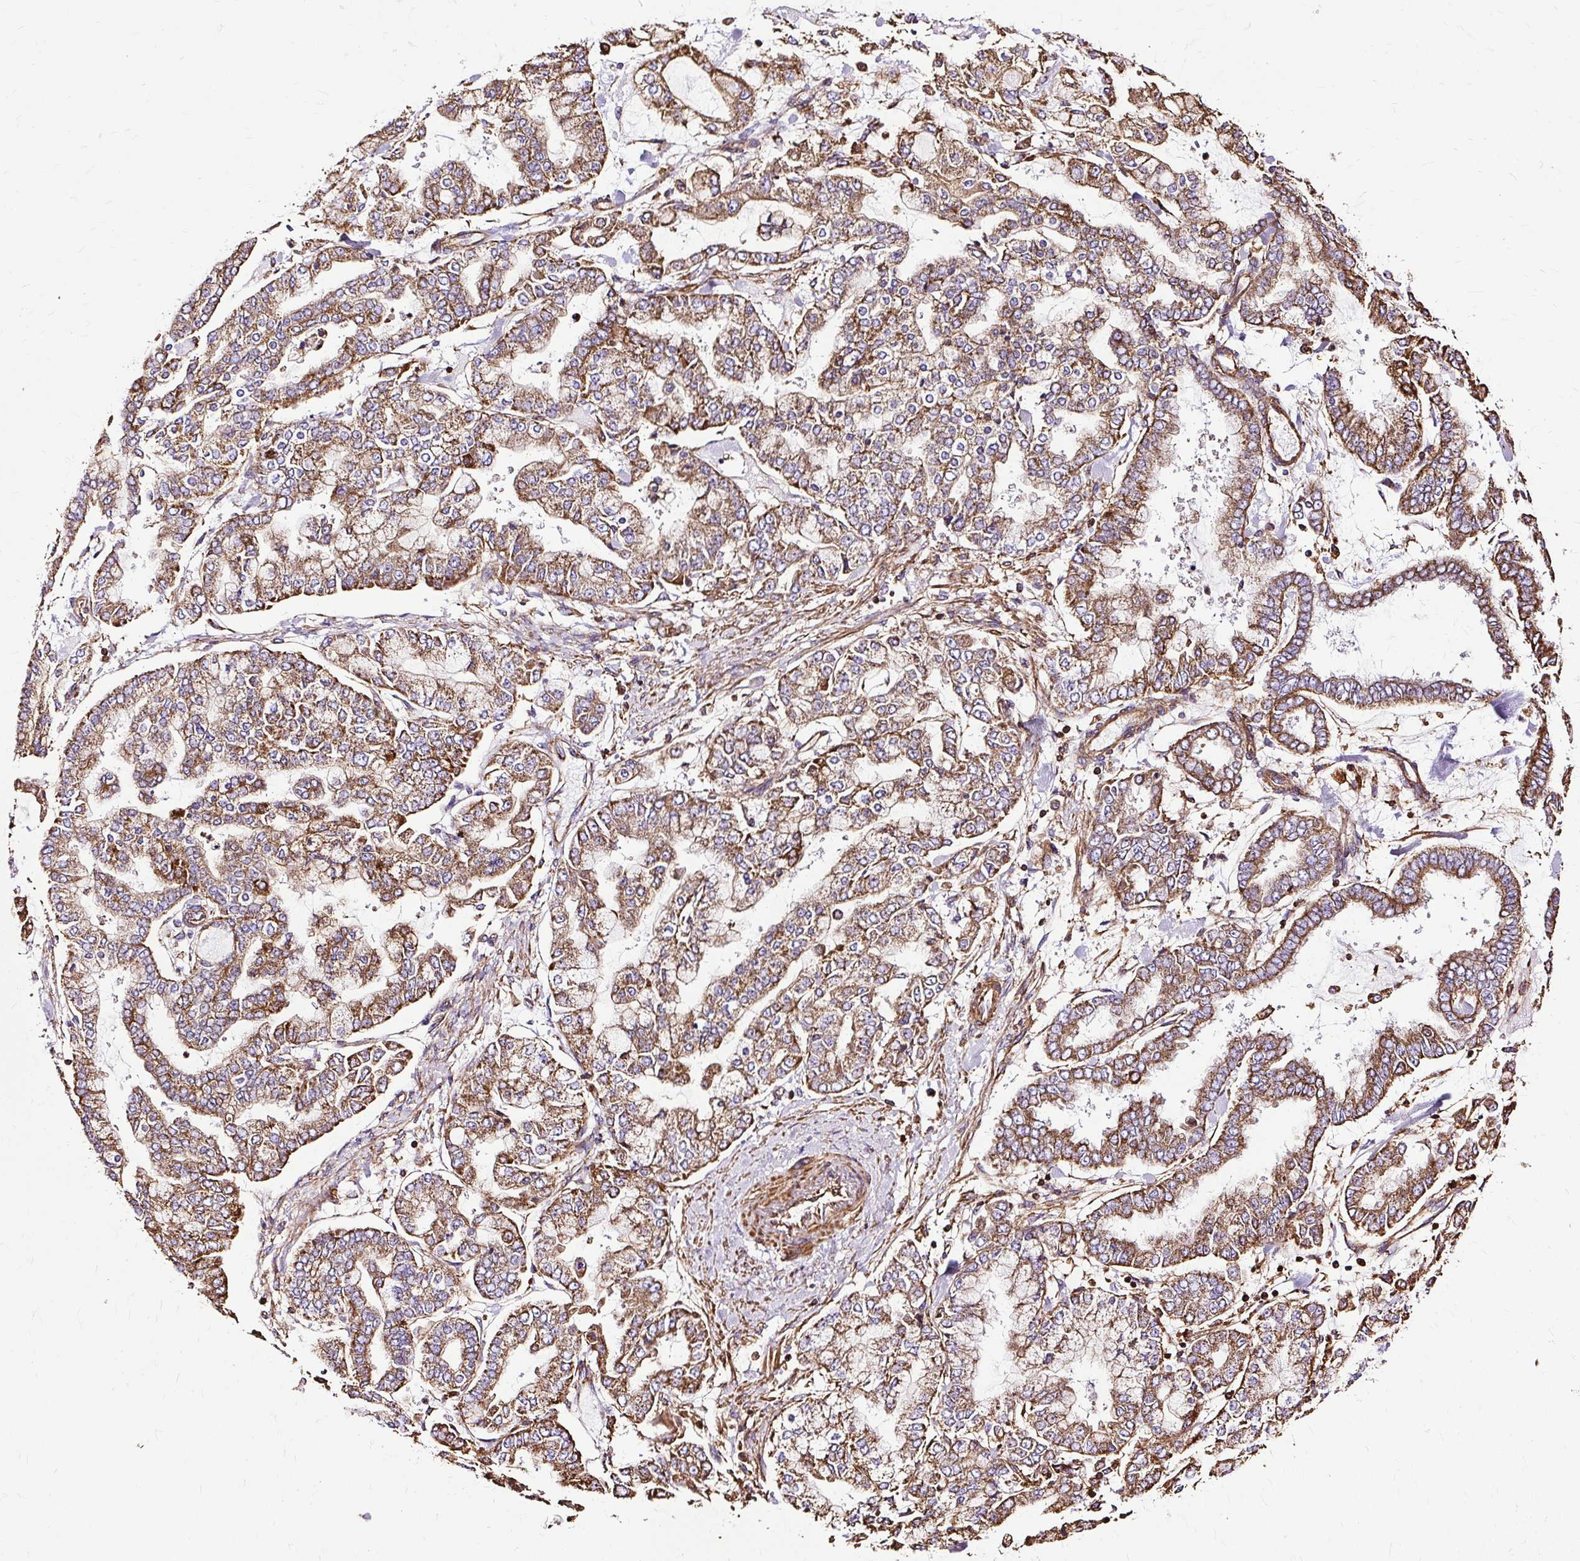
{"staining": {"intensity": "moderate", "quantity": ">75%", "location": "cytoplasmic/membranous"}, "tissue": "stomach cancer", "cell_type": "Tumor cells", "image_type": "cancer", "snomed": [{"axis": "morphology", "description": "Normal tissue, NOS"}, {"axis": "morphology", "description": "Adenocarcinoma, NOS"}, {"axis": "topography", "description": "Stomach, upper"}, {"axis": "topography", "description": "Stomach"}], "caption": "Stomach adenocarcinoma stained with DAB (3,3'-diaminobenzidine) immunohistochemistry (IHC) reveals medium levels of moderate cytoplasmic/membranous expression in about >75% of tumor cells. (DAB (3,3'-diaminobenzidine) IHC, brown staining for protein, blue staining for nuclei).", "gene": "KLHL11", "patient": {"sex": "male", "age": 76}}